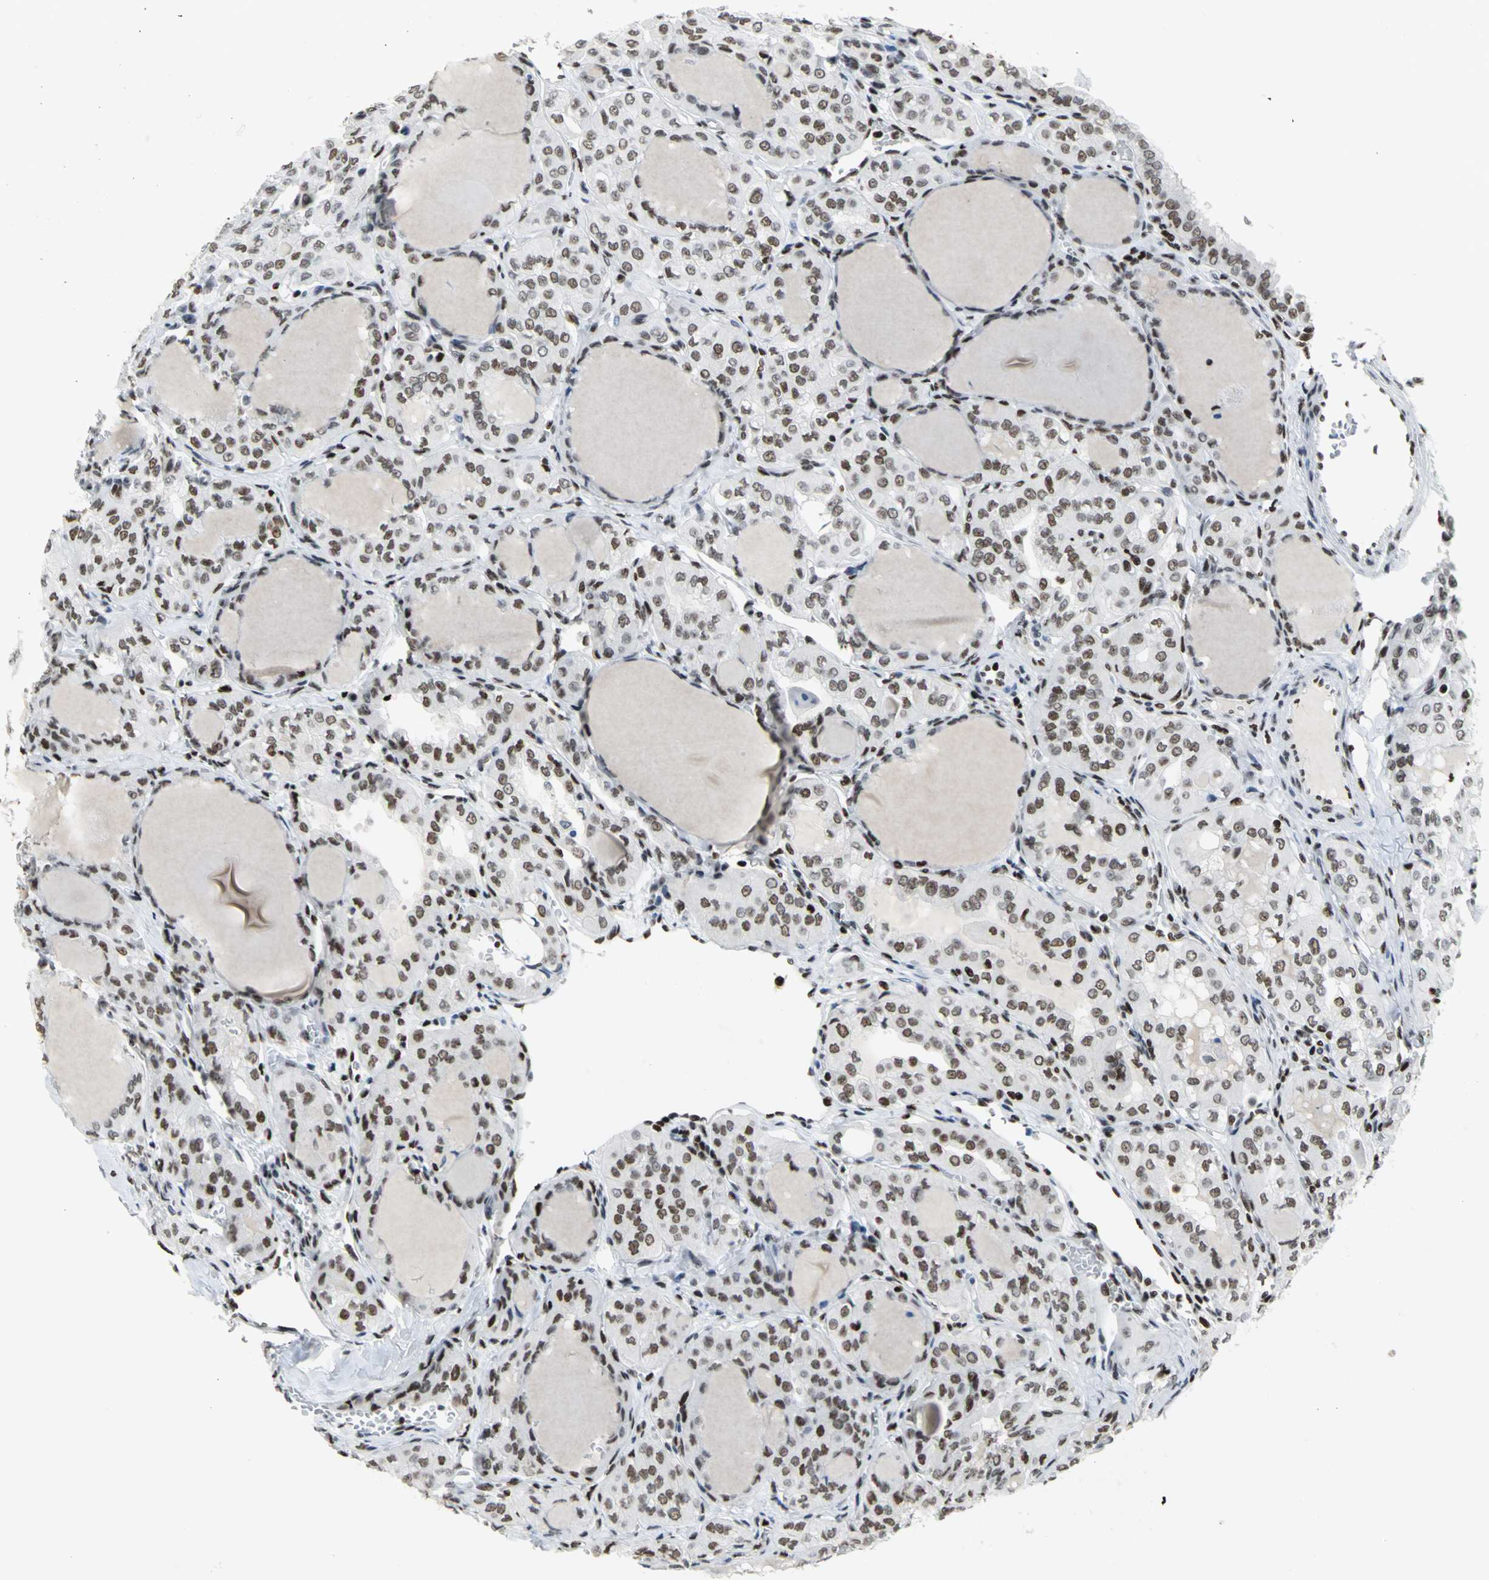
{"staining": {"intensity": "strong", "quantity": ">75%", "location": "nuclear"}, "tissue": "thyroid cancer", "cell_type": "Tumor cells", "image_type": "cancer", "snomed": [{"axis": "morphology", "description": "Papillary adenocarcinoma, NOS"}, {"axis": "topography", "description": "Thyroid gland"}], "caption": "Thyroid papillary adenocarcinoma stained with DAB (3,3'-diaminobenzidine) IHC displays high levels of strong nuclear positivity in about >75% of tumor cells.", "gene": "HNRNPD", "patient": {"sex": "male", "age": 20}}